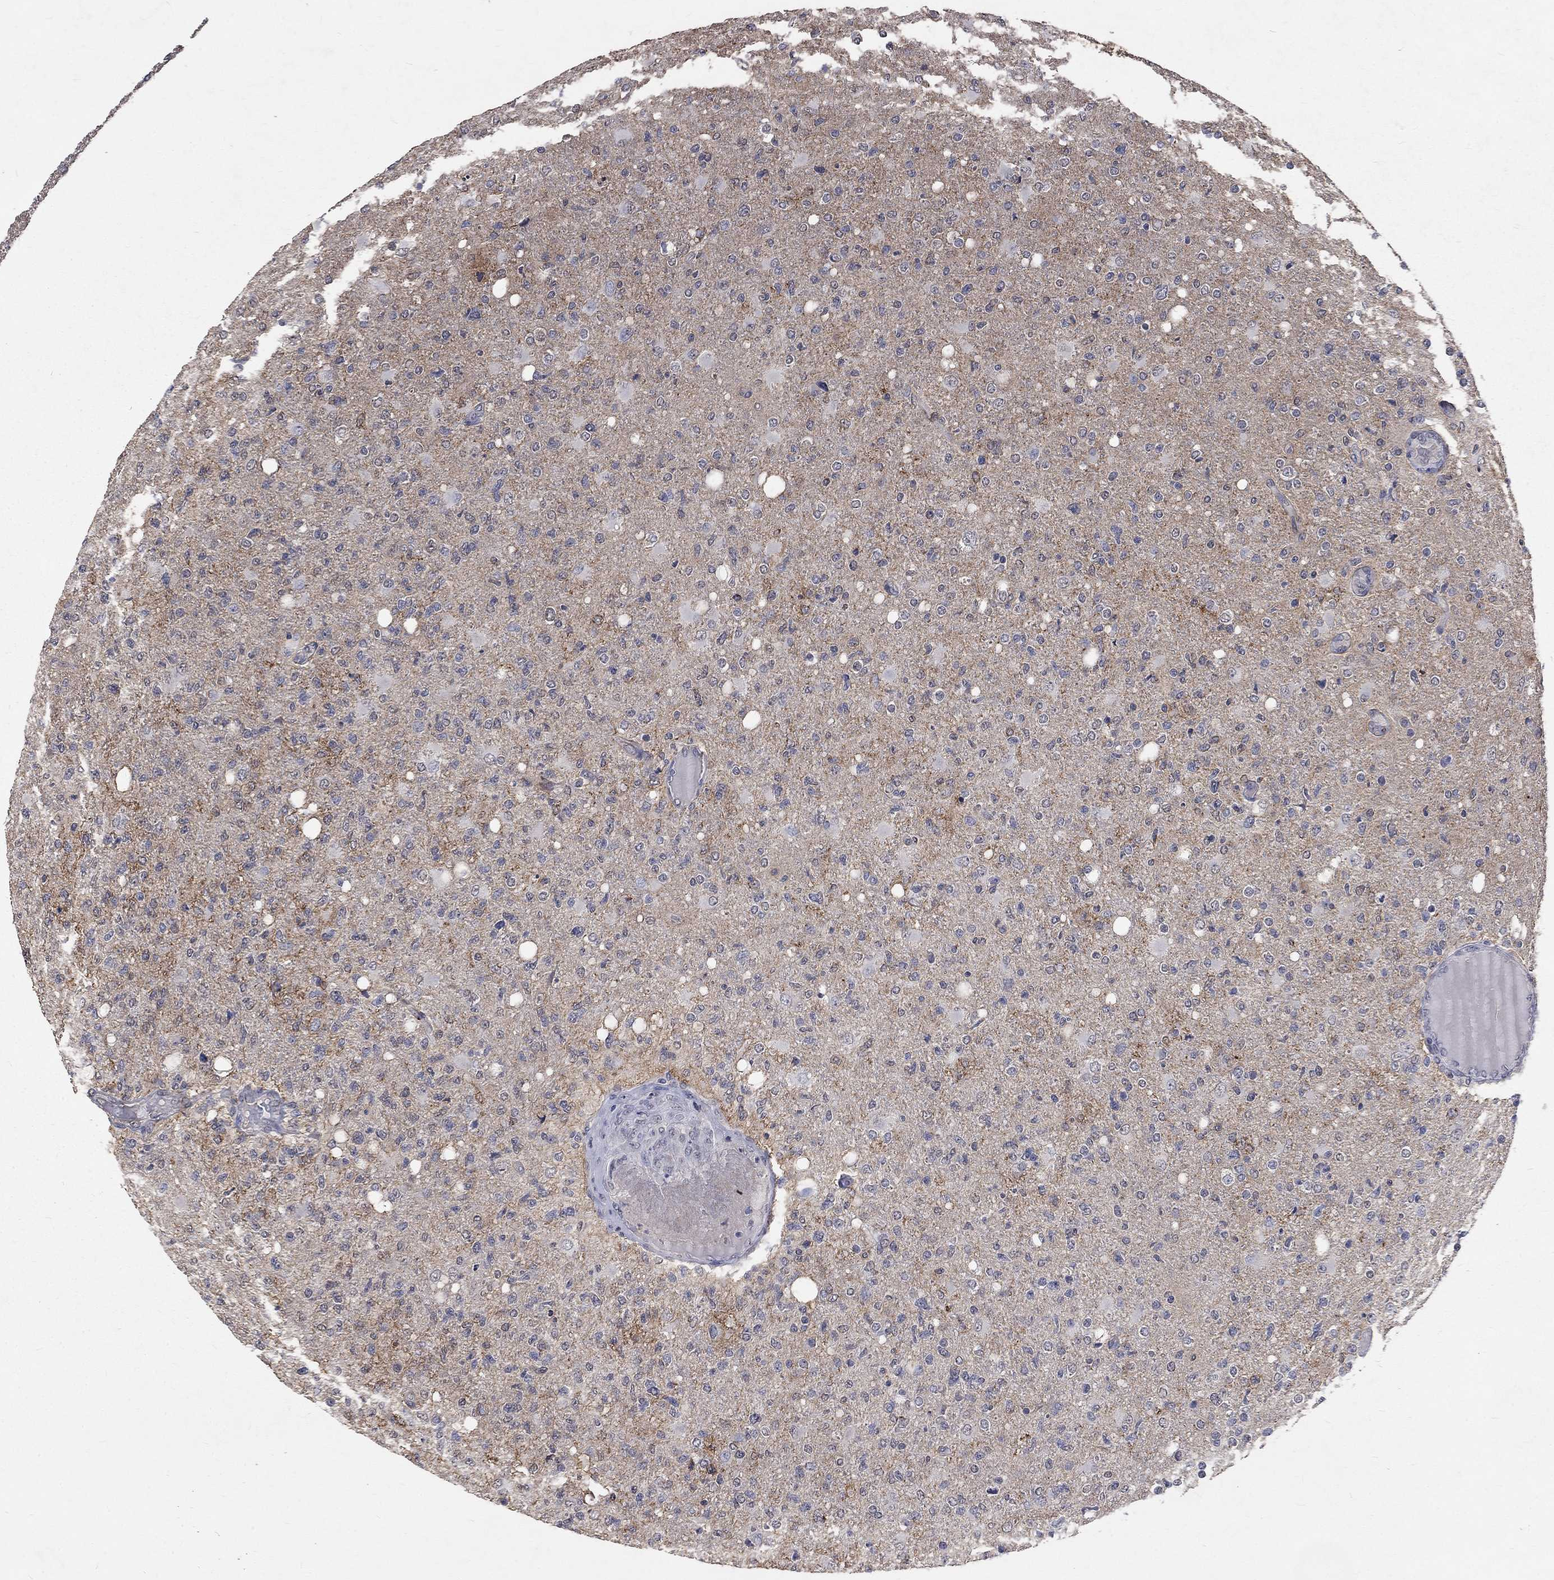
{"staining": {"intensity": "negative", "quantity": "none", "location": "none"}, "tissue": "glioma", "cell_type": "Tumor cells", "image_type": "cancer", "snomed": [{"axis": "morphology", "description": "Glioma, malignant, High grade"}, {"axis": "topography", "description": "Cerebral cortex"}], "caption": "Protein analysis of malignant high-grade glioma reveals no significant staining in tumor cells.", "gene": "CHST5", "patient": {"sex": "male", "age": 70}}